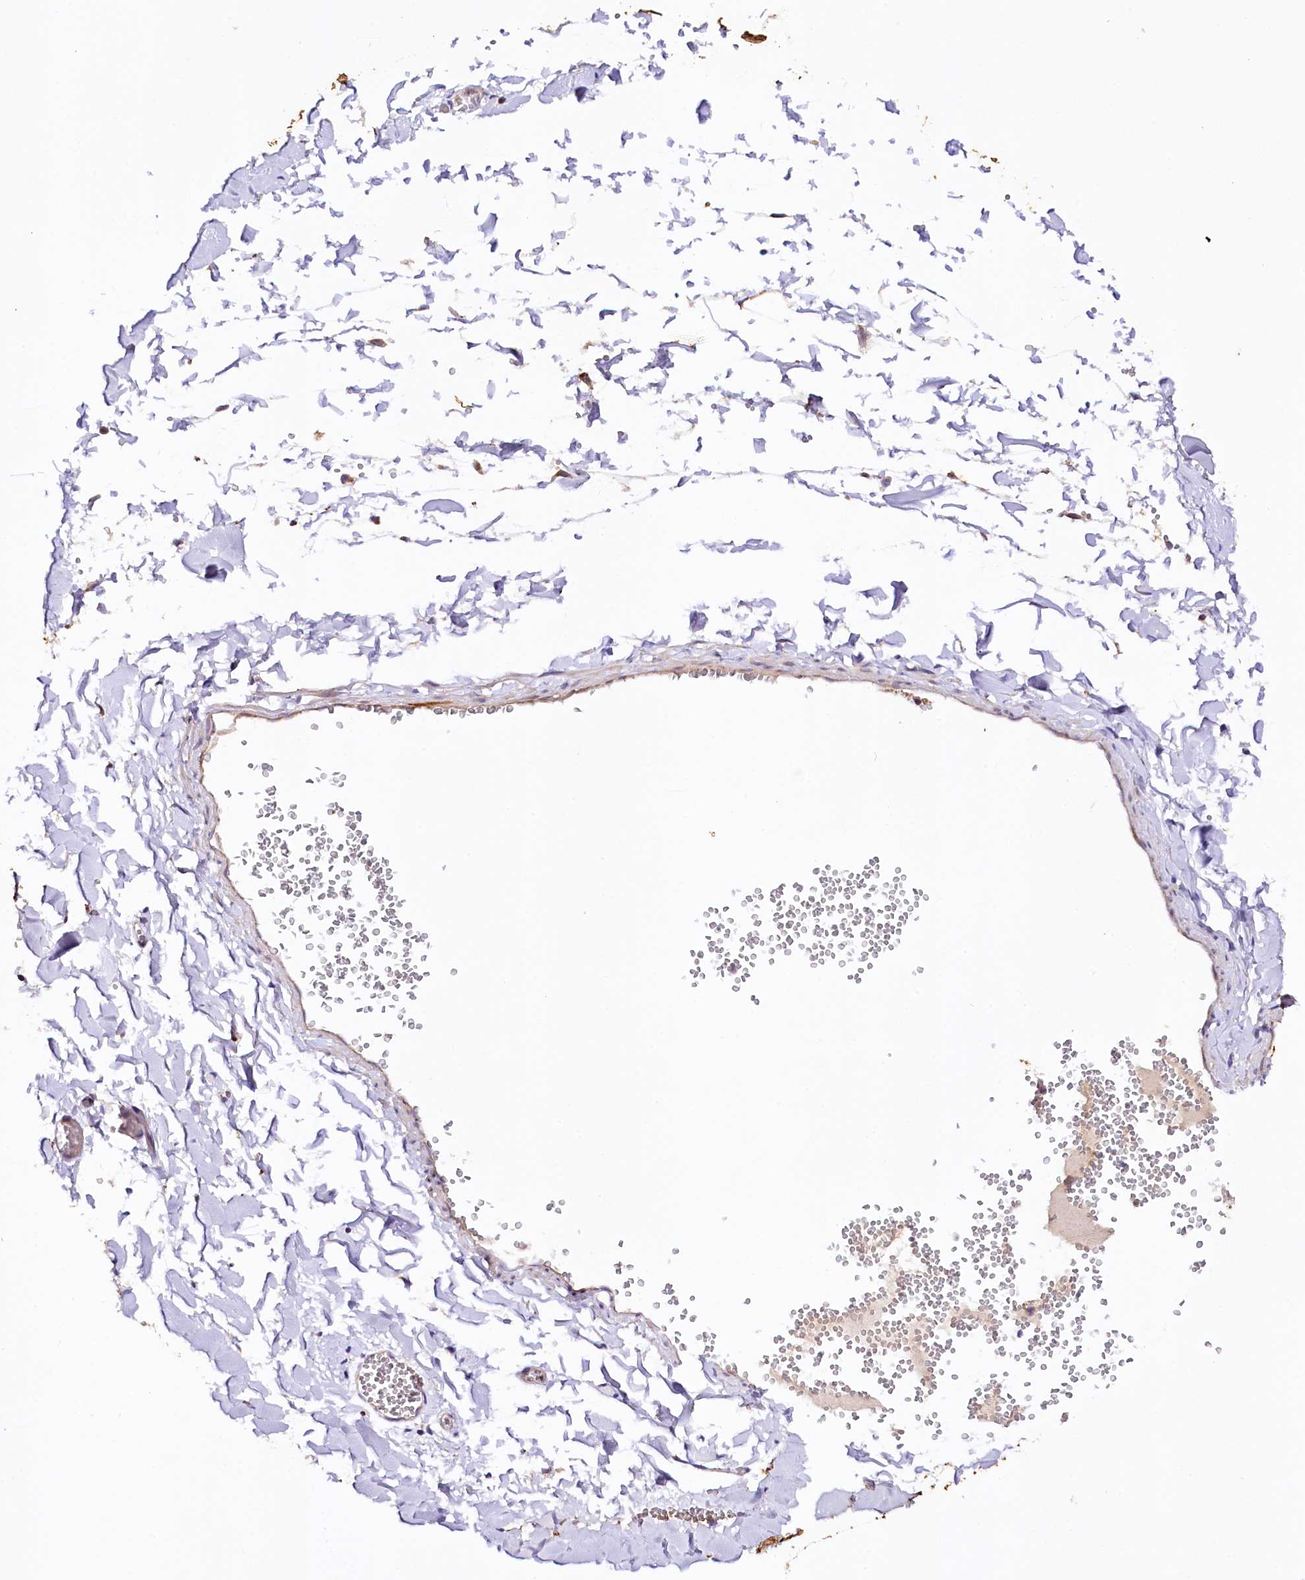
{"staining": {"intensity": "moderate", "quantity": "25%-75%", "location": "cytoplasmic/membranous"}, "tissue": "adipose tissue", "cell_type": "Adipocytes", "image_type": "normal", "snomed": [{"axis": "morphology", "description": "Normal tissue, NOS"}, {"axis": "topography", "description": "Gallbladder"}, {"axis": "topography", "description": "Peripheral nerve tissue"}], "caption": "Immunohistochemical staining of unremarkable adipose tissue shows medium levels of moderate cytoplasmic/membranous expression in approximately 25%-75% of adipocytes.", "gene": "SACM1L", "patient": {"sex": "male", "age": 38}}